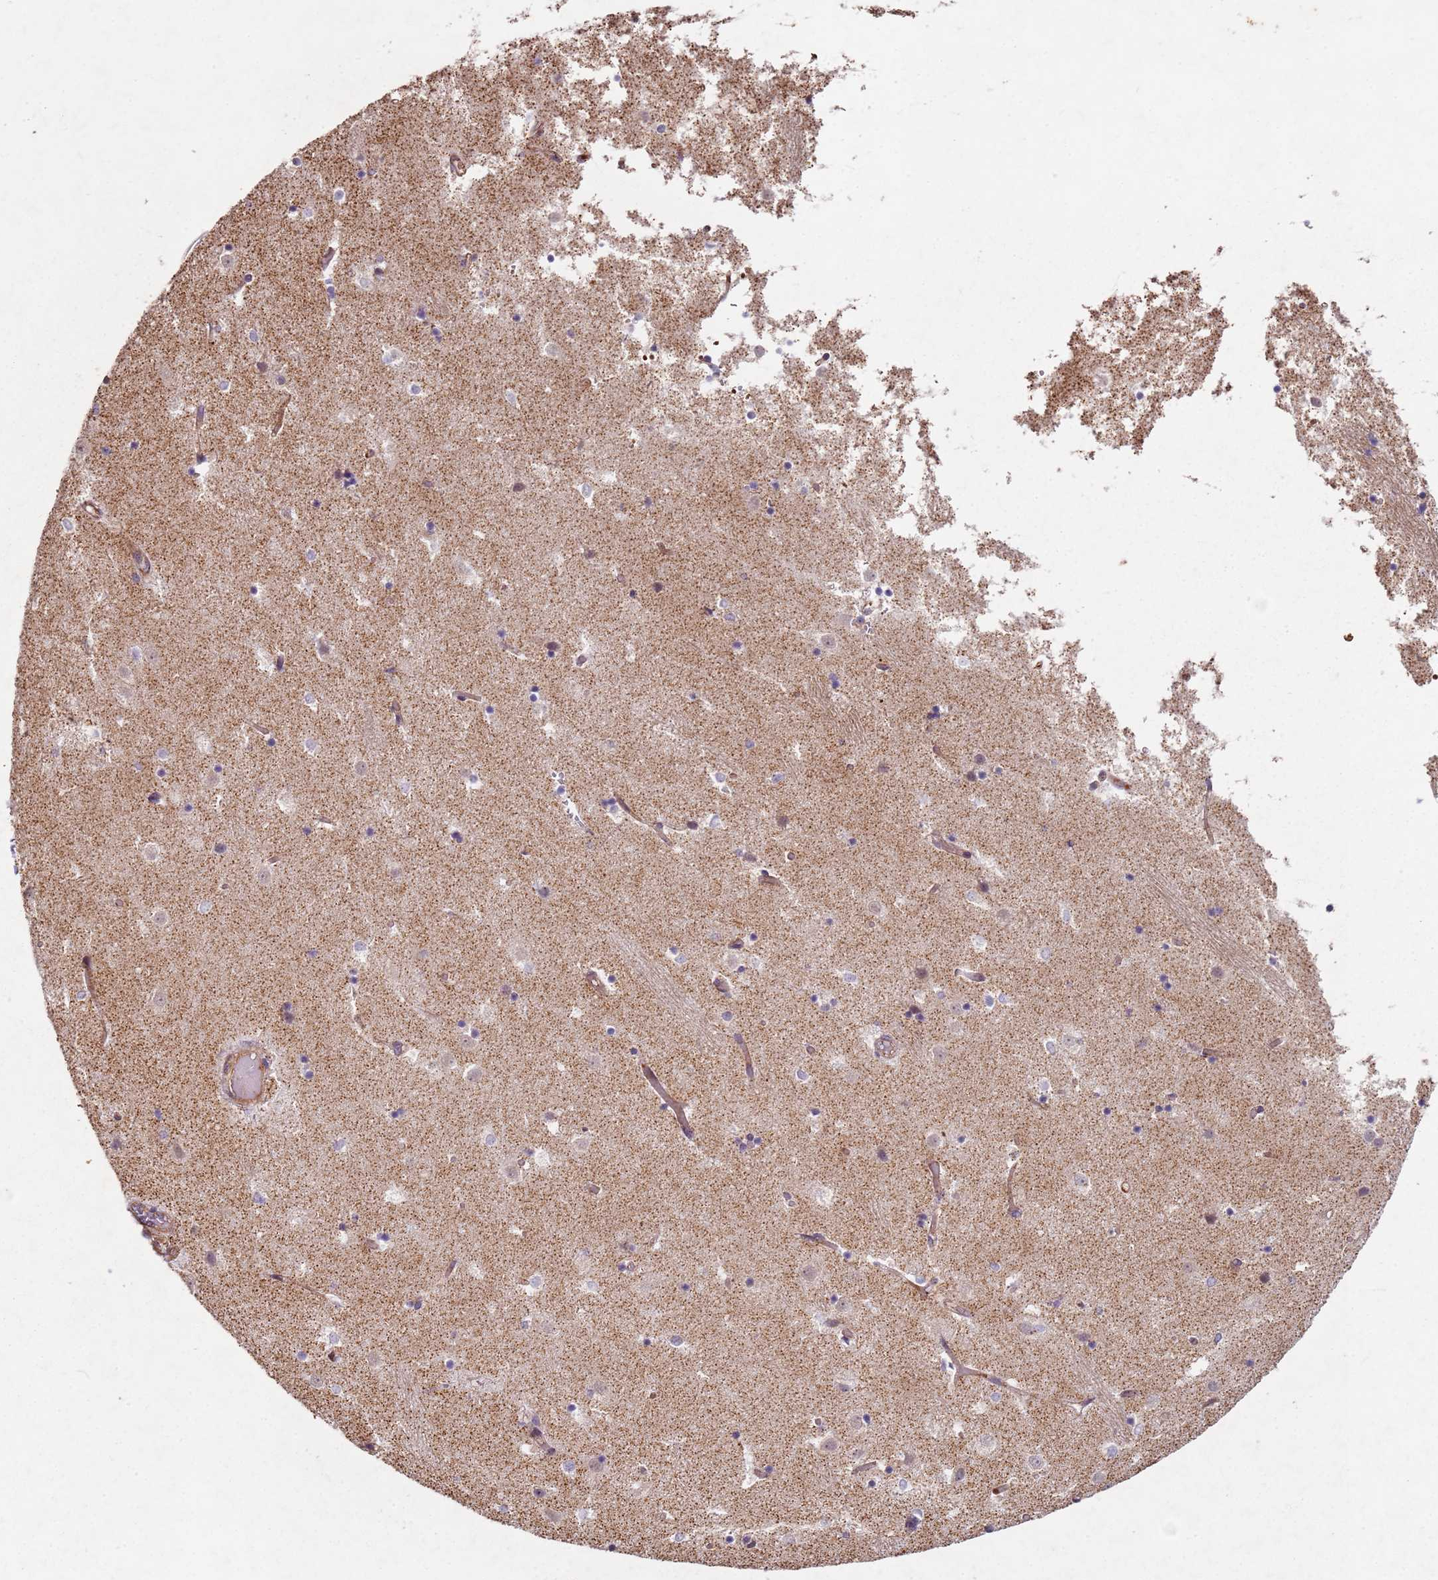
{"staining": {"intensity": "negative", "quantity": "none", "location": "none"}, "tissue": "caudate", "cell_type": "Glial cells", "image_type": "normal", "snomed": [{"axis": "morphology", "description": "Normal tissue, NOS"}, {"axis": "topography", "description": "Lateral ventricle wall"}], "caption": "Immunohistochemistry (IHC) photomicrograph of unremarkable caudate: caudate stained with DAB reveals no significant protein expression in glial cells. (Brightfield microscopy of DAB (3,3'-diaminobenzidine) immunohistochemistry at high magnification).", "gene": "C2CD4B", "patient": {"sex": "female", "age": 52}}